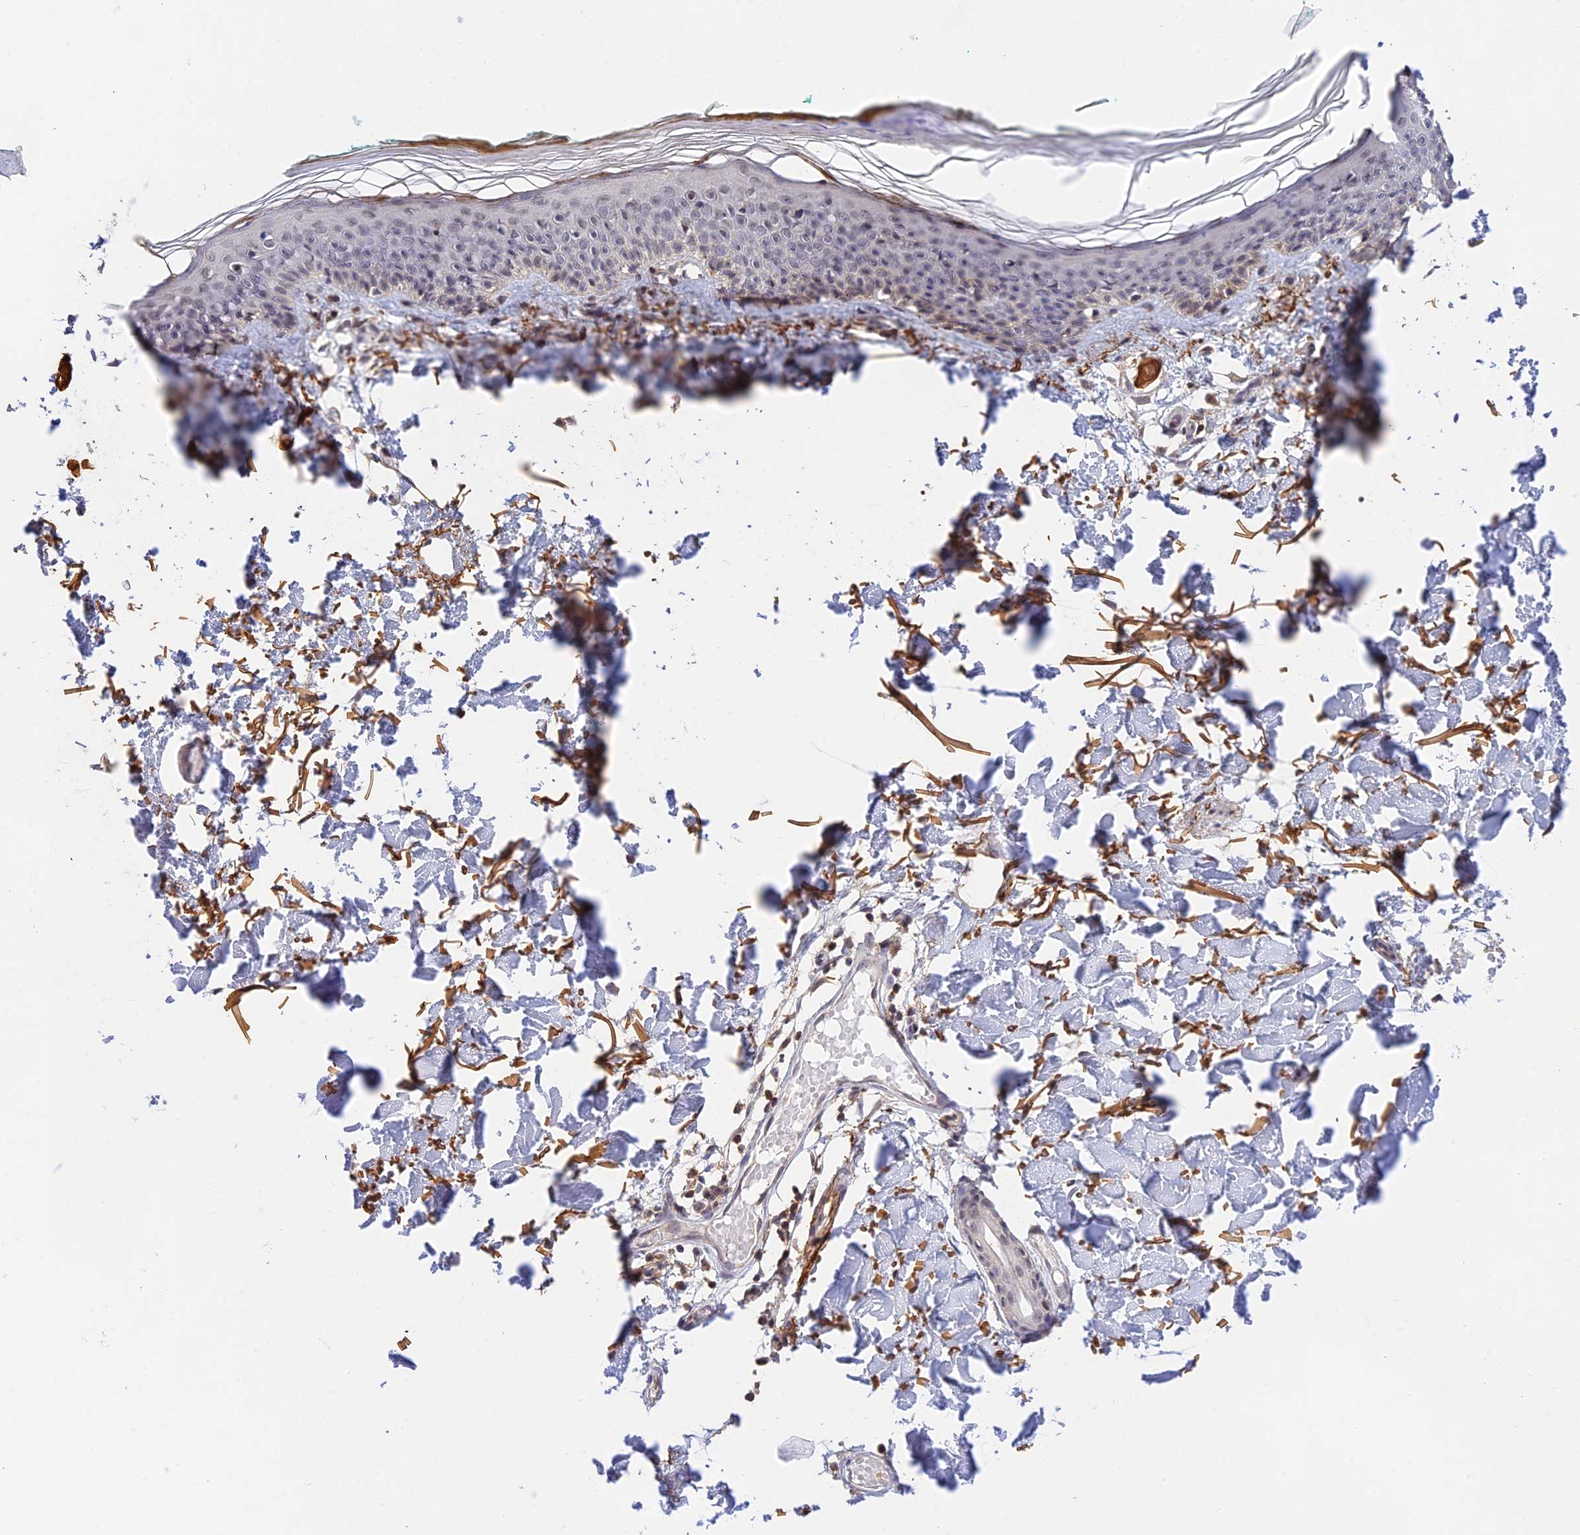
{"staining": {"intensity": "weak", "quantity": ">75%", "location": "cytoplasmic/membranous"}, "tissue": "skin", "cell_type": "Fibroblasts", "image_type": "normal", "snomed": [{"axis": "morphology", "description": "Normal tissue, NOS"}, {"axis": "topography", "description": "Skin"}], "caption": "Immunohistochemical staining of benign skin demonstrates low levels of weak cytoplasmic/membranous staining in approximately >75% of fibroblasts. Nuclei are stained in blue.", "gene": "PEX16", "patient": {"sex": "male", "age": 62}}